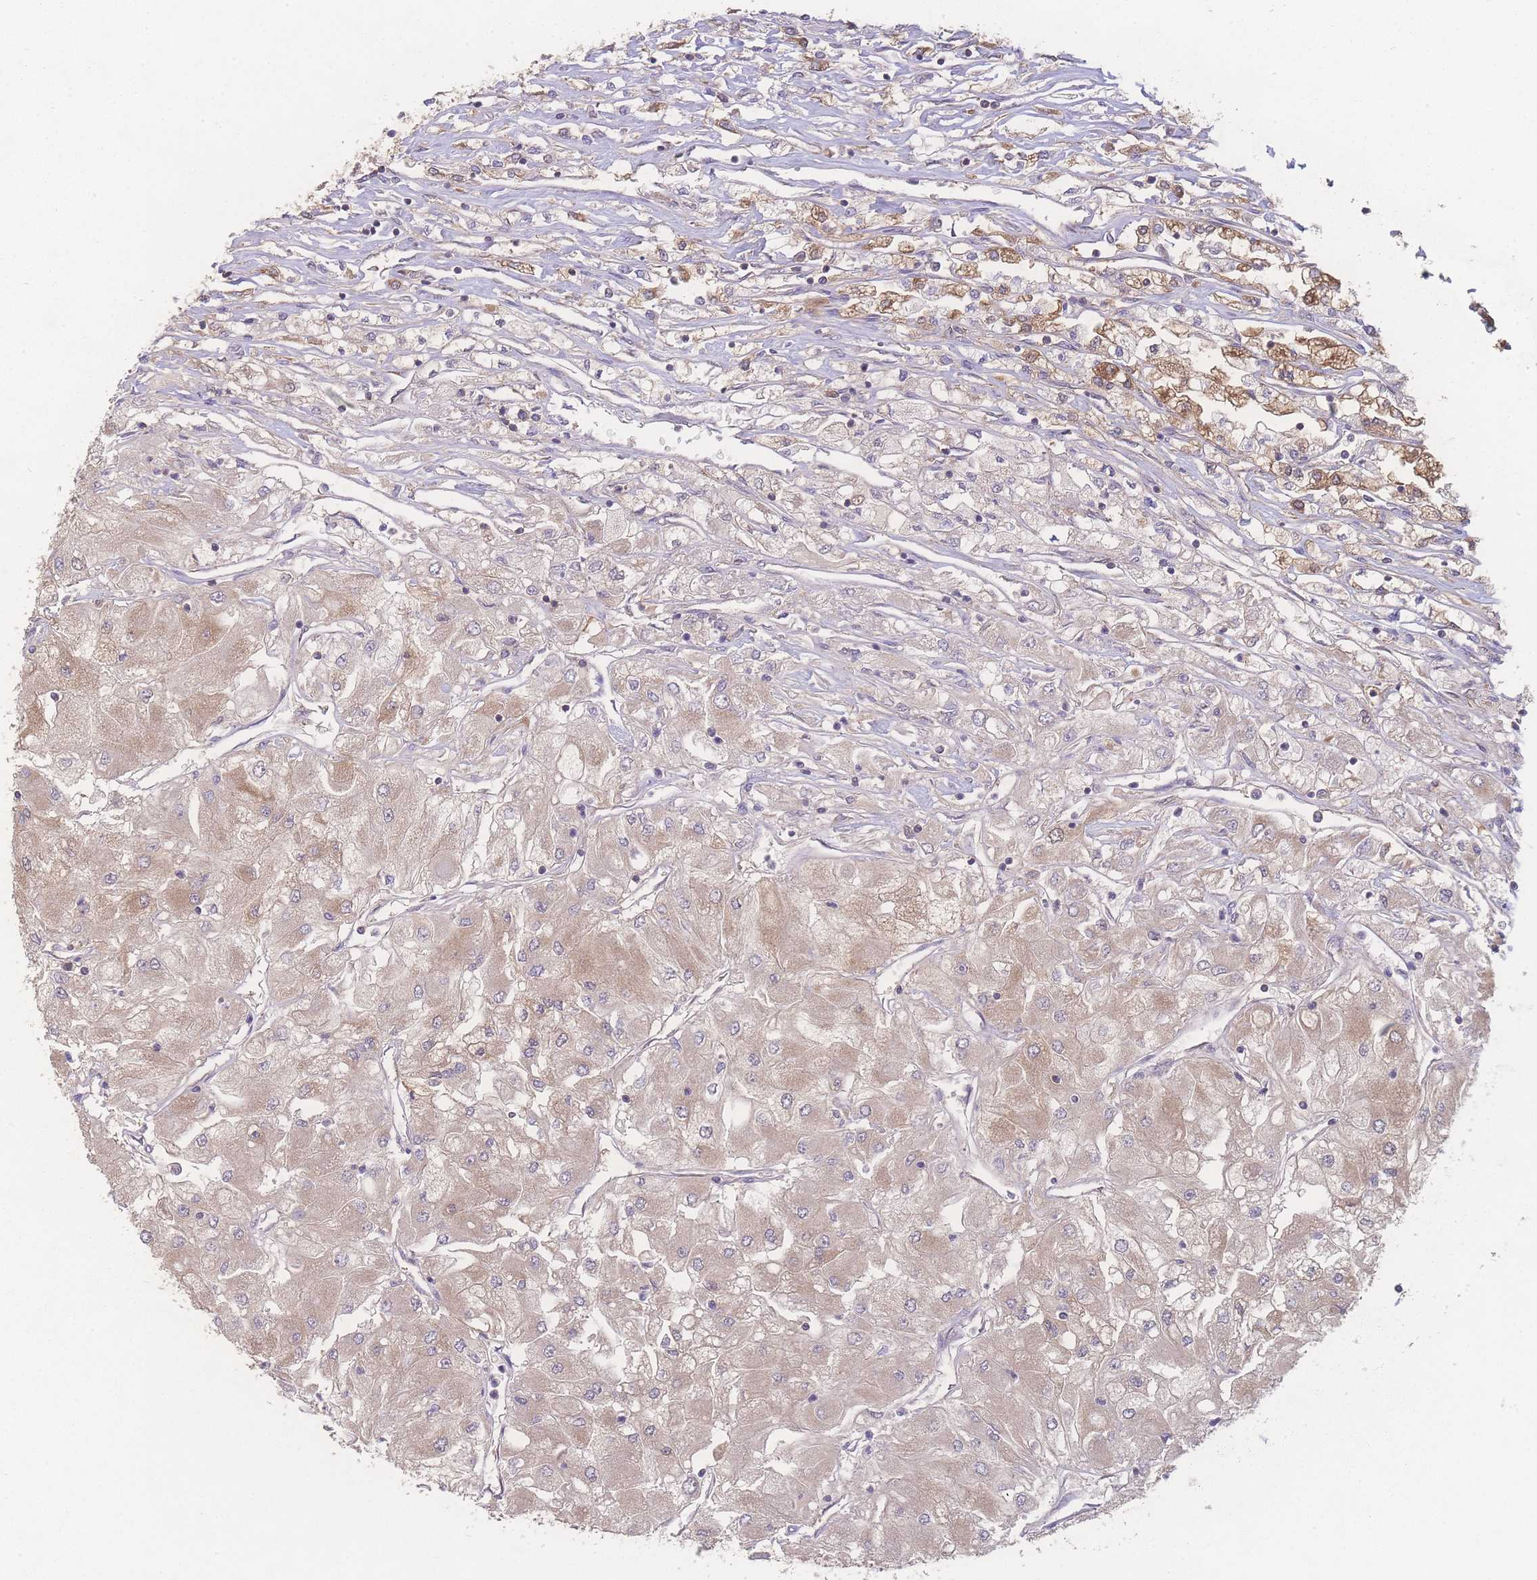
{"staining": {"intensity": "moderate", "quantity": ">75%", "location": "cytoplasmic/membranous"}, "tissue": "renal cancer", "cell_type": "Tumor cells", "image_type": "cancer", "snomed": [{"axis": "morphology", "description": "Adenocarcinoma, NOS"}, {"axis": "topography", "description": "Kidney"}], "caption": "About >75% of tumor cells in human renal cancer (adenocarcinoma) show moderate cytoplasmic/membranous protein staining as visualized by brown immunohistochemical staining.", "gene": "GIPR", "patient": {"sex": "male", "age": 80}}